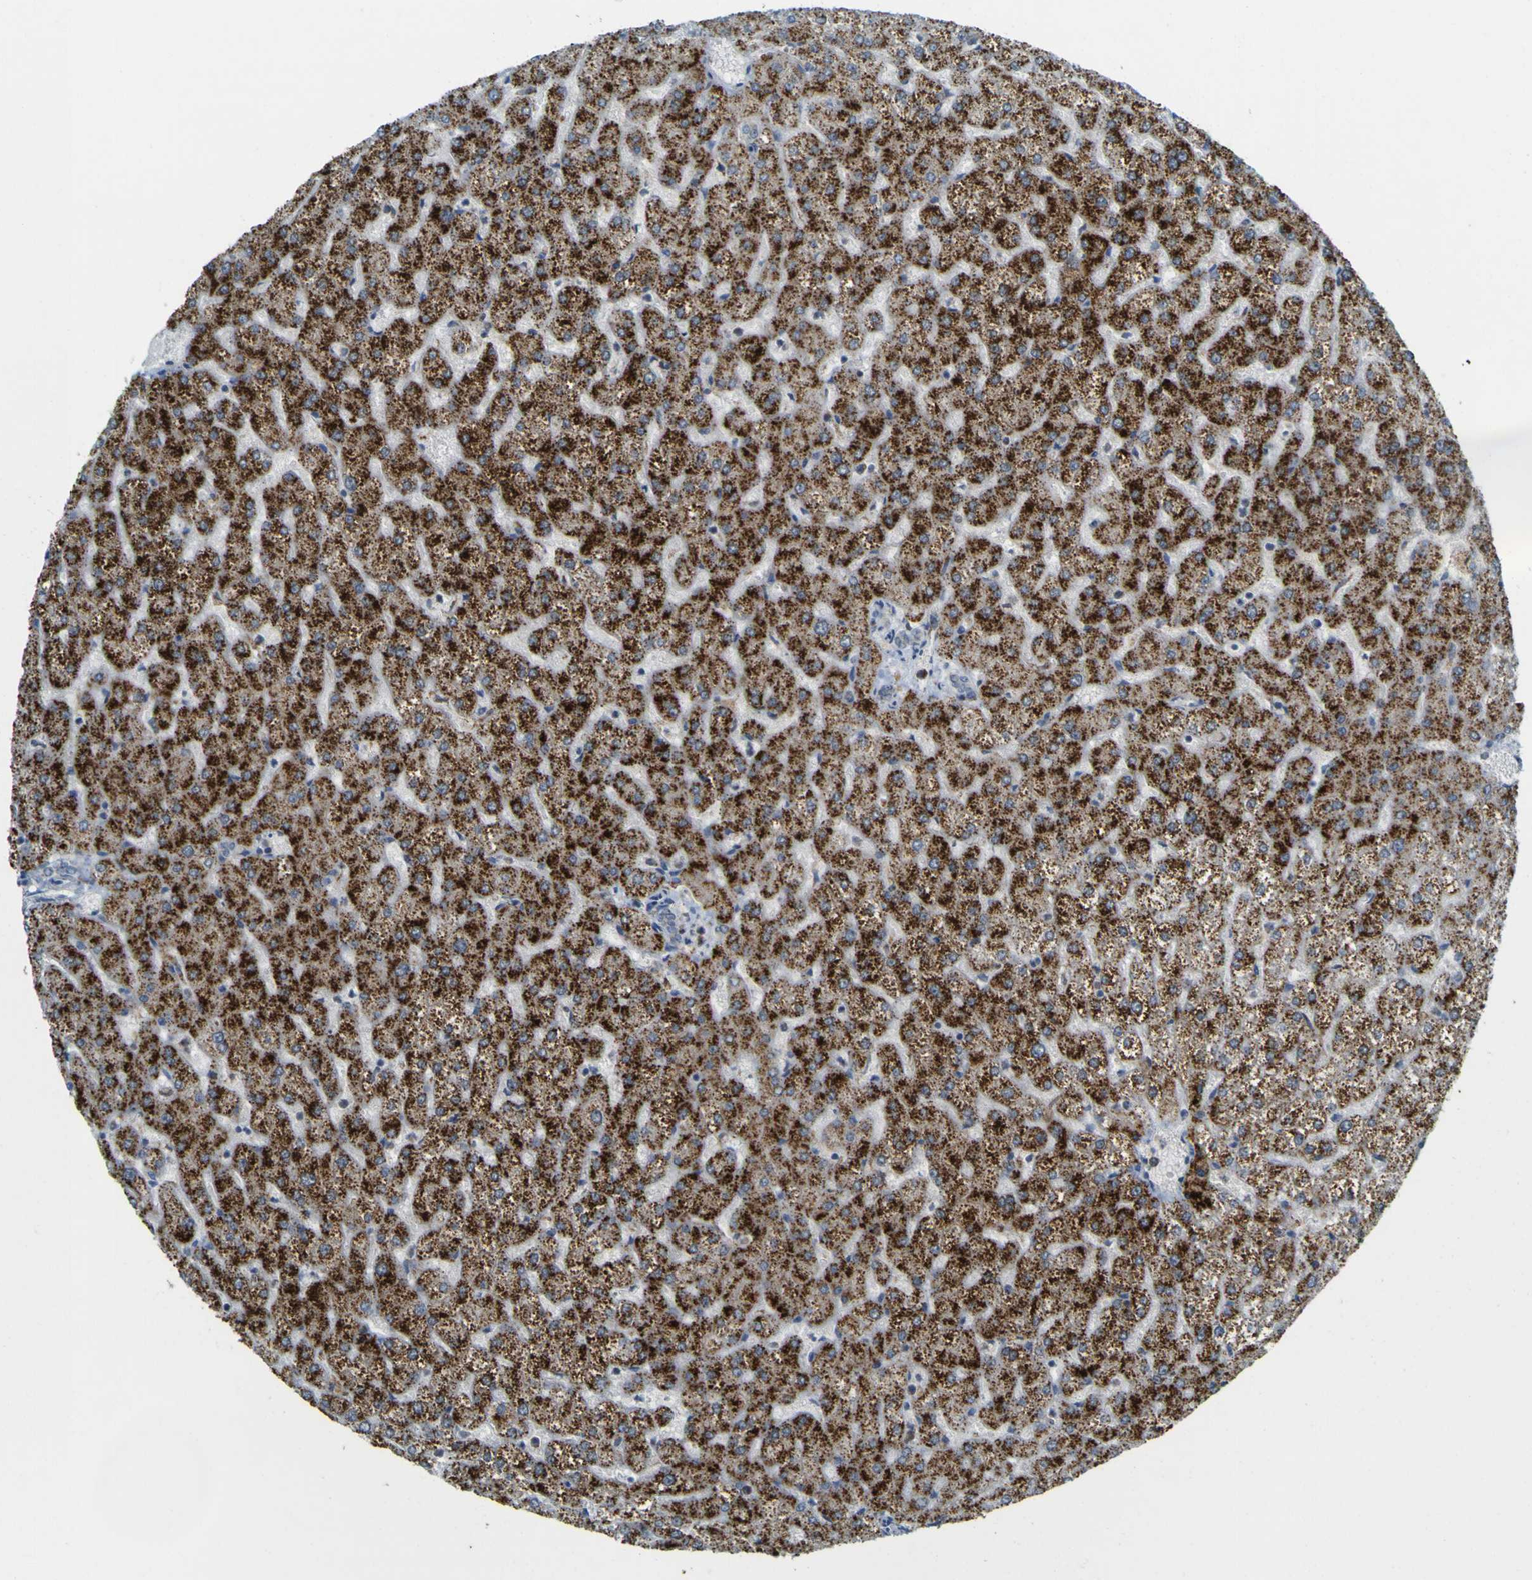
{"staining": {"intensity": "weak", "quantity": "25%-75%", "location": "cytoplasmic/membranous"}, "tissue": "liver", "cell_type": "Cholangiocytes", "image_type": "normal", "snomed": [{"axis": "morphology", "description": "Normal tissue, NOS"}, {"axis": "topography", "description": "Liver"}], "caption": "IHC staining of unremarkable liver, which displays low levels of weak cytoplasmic/membranous staining in approximately 25%-75% of cholangiocytes indicating weak cytoplasmic/membranous protein positivity. The staining was performed using DAB (brown) for protein detection and nuclei were counterstained in hematoxylin (blue).", "gene": "ACBD5", "patient": {"sex": "female", "age": 32}}